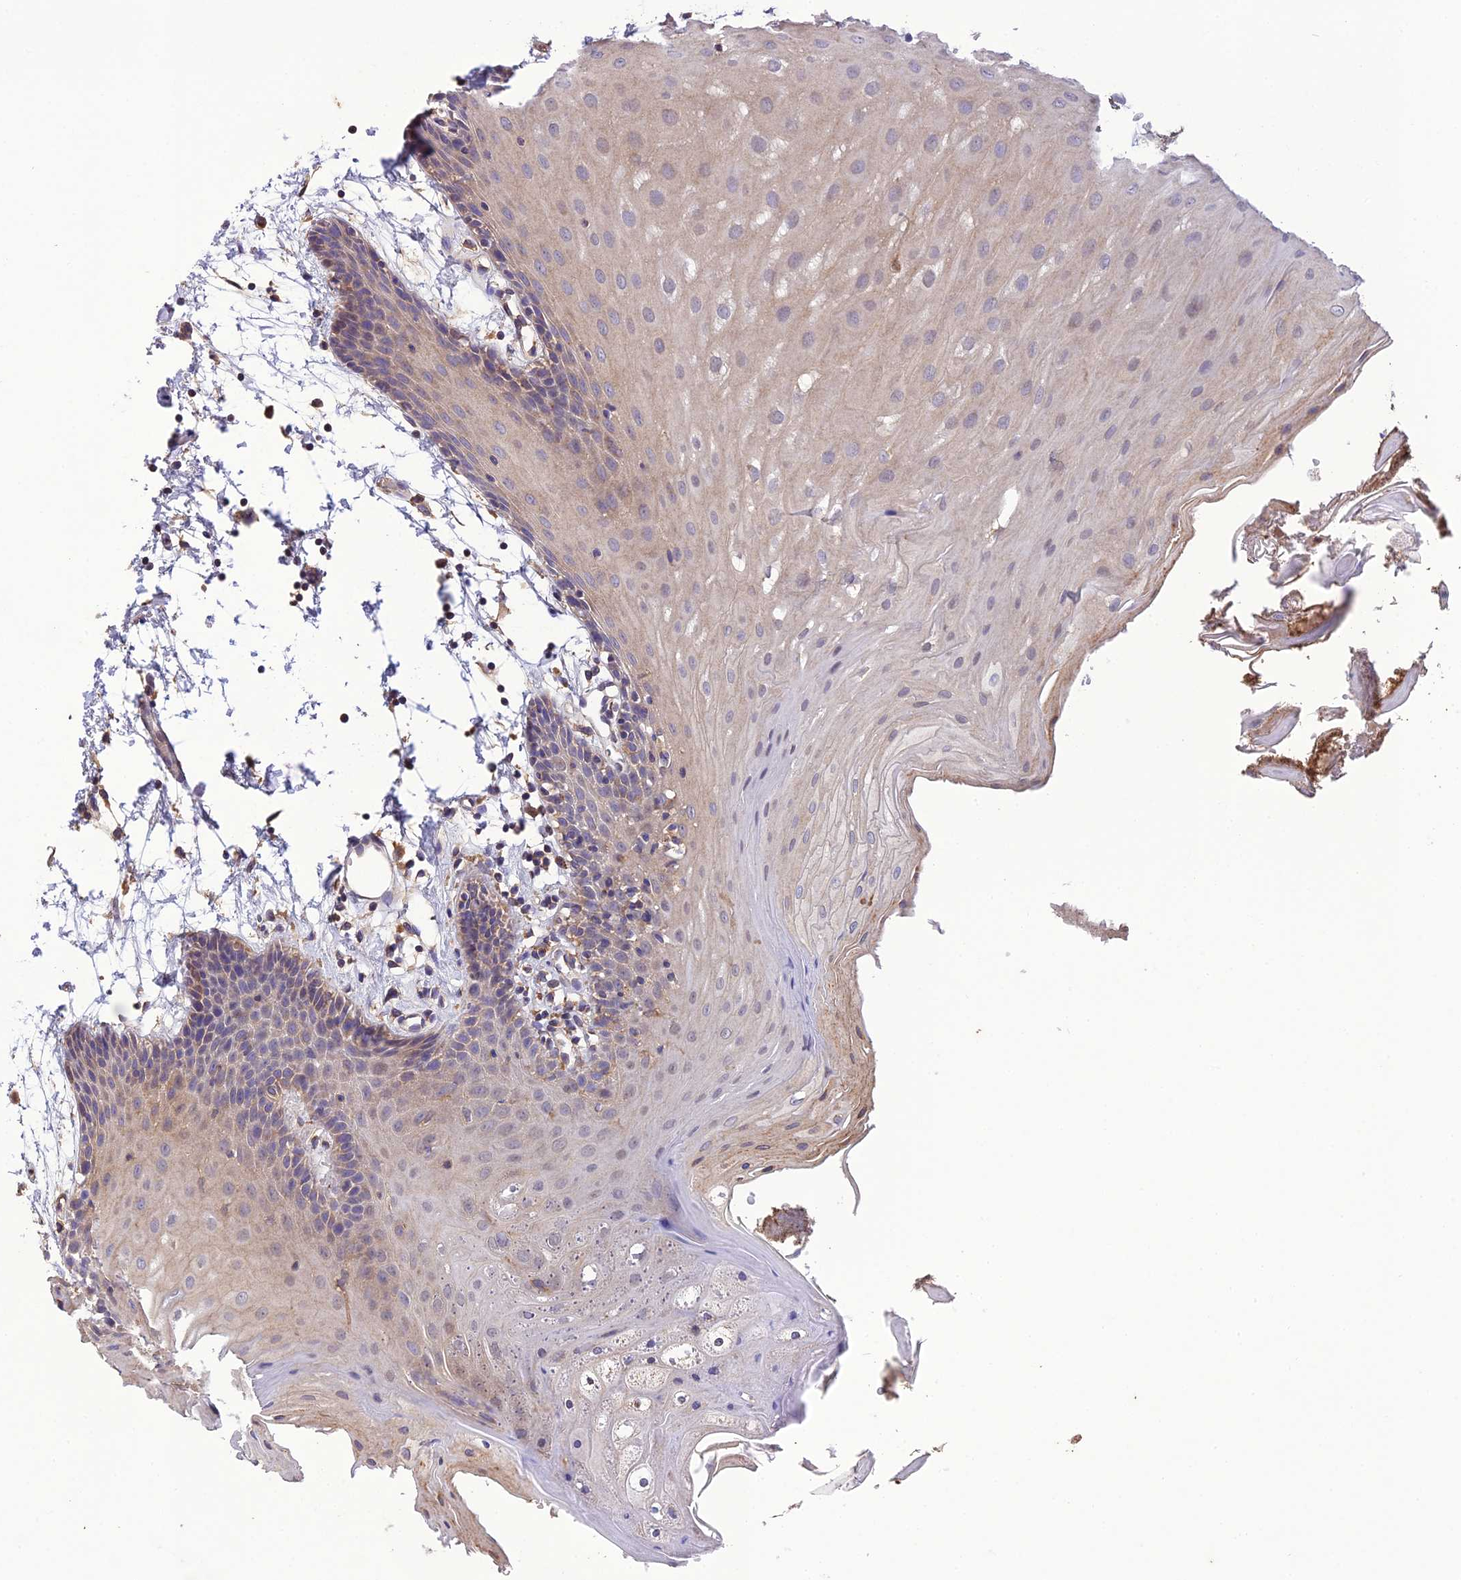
{"staining": {"intensity": "weak", "quantity": ">75%", "location": "cytoplasmic/membranous"}, "tissue": "oral mucosa", "cell_type": "Squamous epithelial cells", "image_type": "normal", "snomed": [{"axis": "morphology", "description": "Normal tissue, NOS"}, {"axis": "topography", "description": "Skeletal muscle"}, {"axis": "topography", "description": "Oral tissue"}, {"axis": "topography", "description": "Salivary gland"}, {"axis": "topography", "description": "Peripheral nerve tissue"}], "caption": "Immunohistochemistry (DAB) staining of unremarkable oral mucosa reveals weak cytoplasmic/membranous protein staining in approximately >75% of squamous epithelial cells.", "gene": "MIOS", "patient": {"sex": "male", "age": 54}}